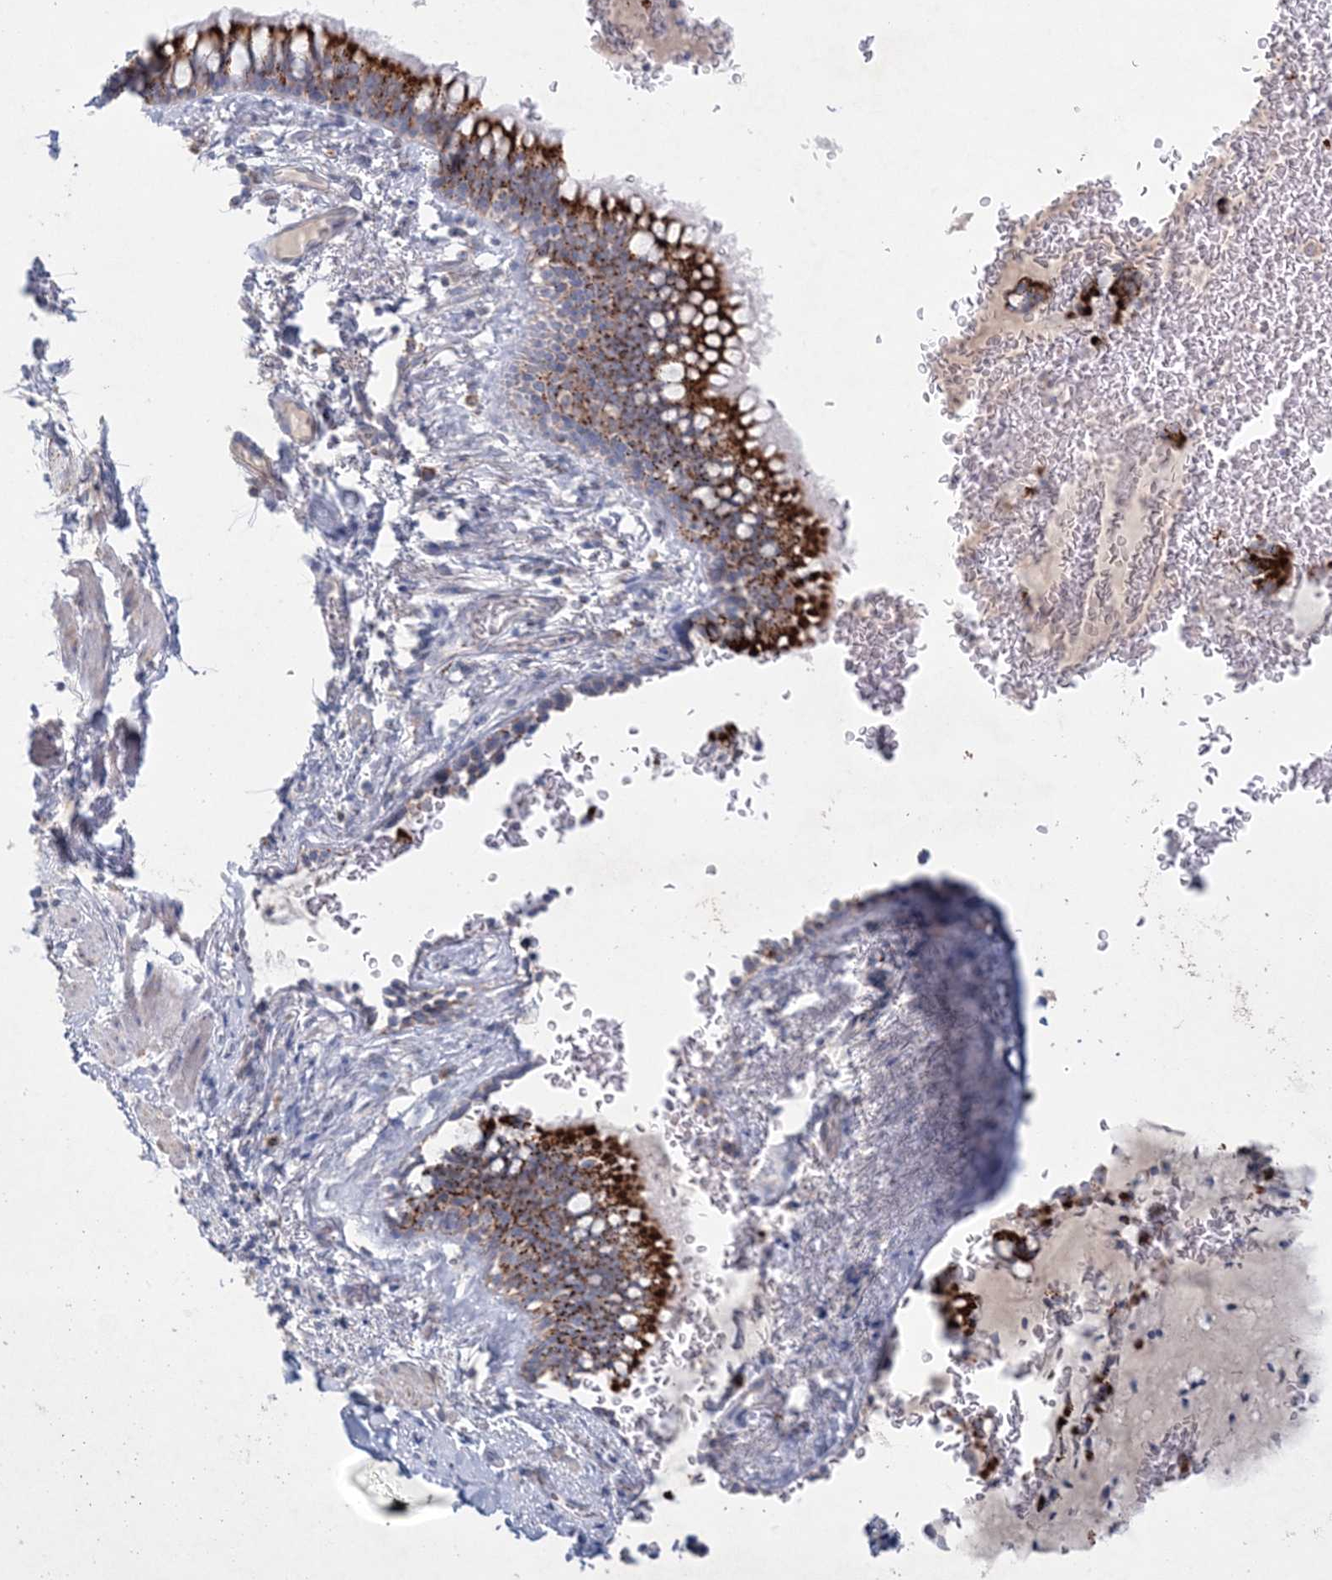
{"staining": {"intensity": "strong", "quantity": ">75%", "location": "cytoplasmic/membranous"}, "tissue": "bronchus", "cell_type": "Respiratory epithelial cells", "image_type": "normal", "snomed": [{"axis": "morphology", "description": "Normal tissue, NOS"}, {"axis": "topography", "description": "Cartilage tissue"}, {"axis": "topography", "description": "Bronchus"}], "caption": "Immunohistochemistry (IHC) staining of benign bronchus, which exhibits high levels of strong cytoplasmic/membranous positivity in about >75% of respiratory epithelial cells indicating strong cytoplasmic/membranous protein positivity. The staining was performed using DAB (3,3'-diaminobenzidine) (brown) for protein detection and nuclei were counterstained in hematoxylin (blue).", "gene": "KCTD6", "patient": {"sex": "female", "age": 36}}